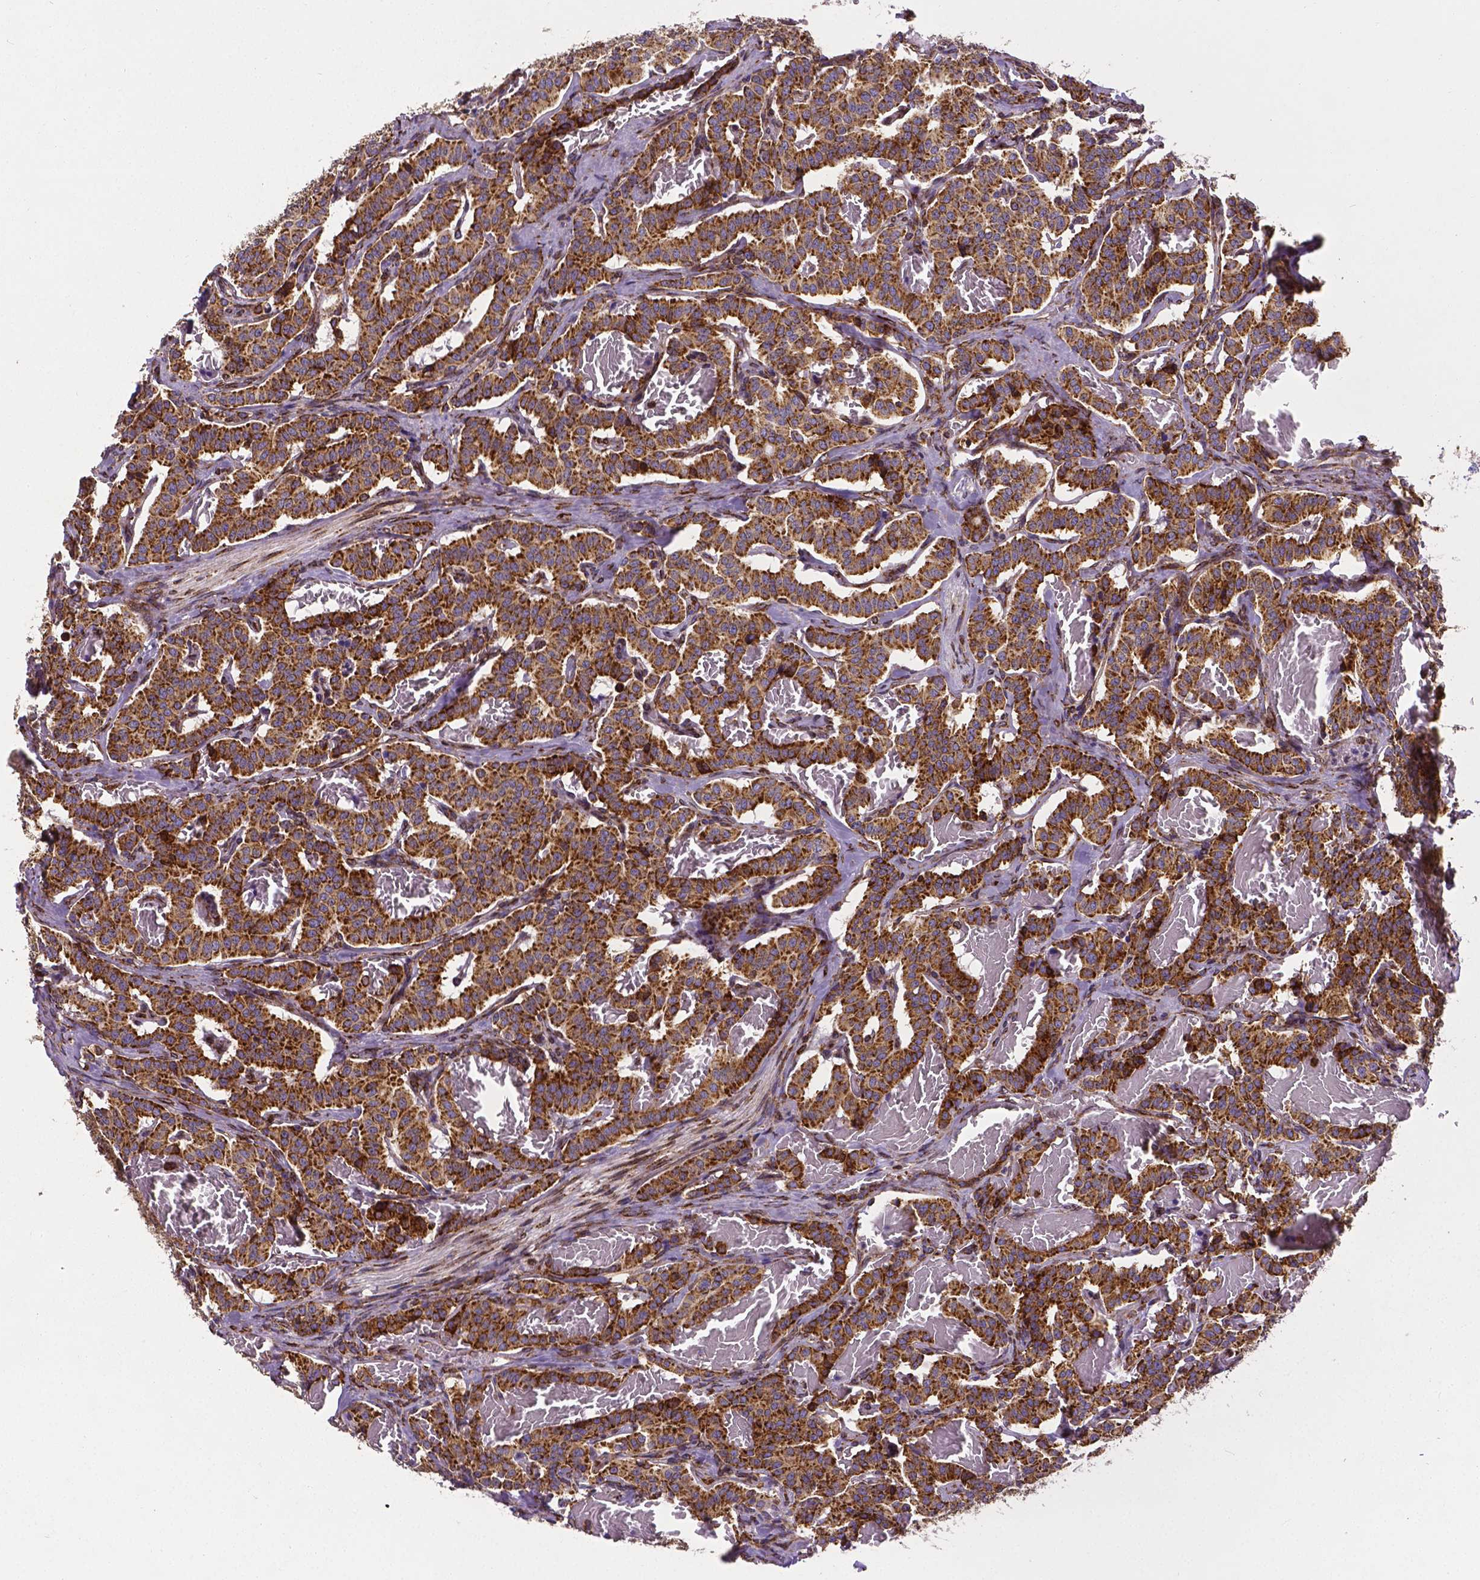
{"staining": {"intensity": "strong", "quantity": ">75%", "location": "cytoplasmic/membranous"}, "tissue": "carcinoid", "cell_type": "Tumor cells", "image_type": "cancer", "snomed": [{"axis": "morphology", "description": "Carcinoid, malignant, NOS"}, {"axis": "topography", "description": "Lung"}], "caption": "Protein staining exhibits strong cytoplasmic/membranous positivity in approximately >75% of tumor cells in malignant carcinoid.", "gene": "MTDH", "patient": {"sex": "female", "age": 46}}